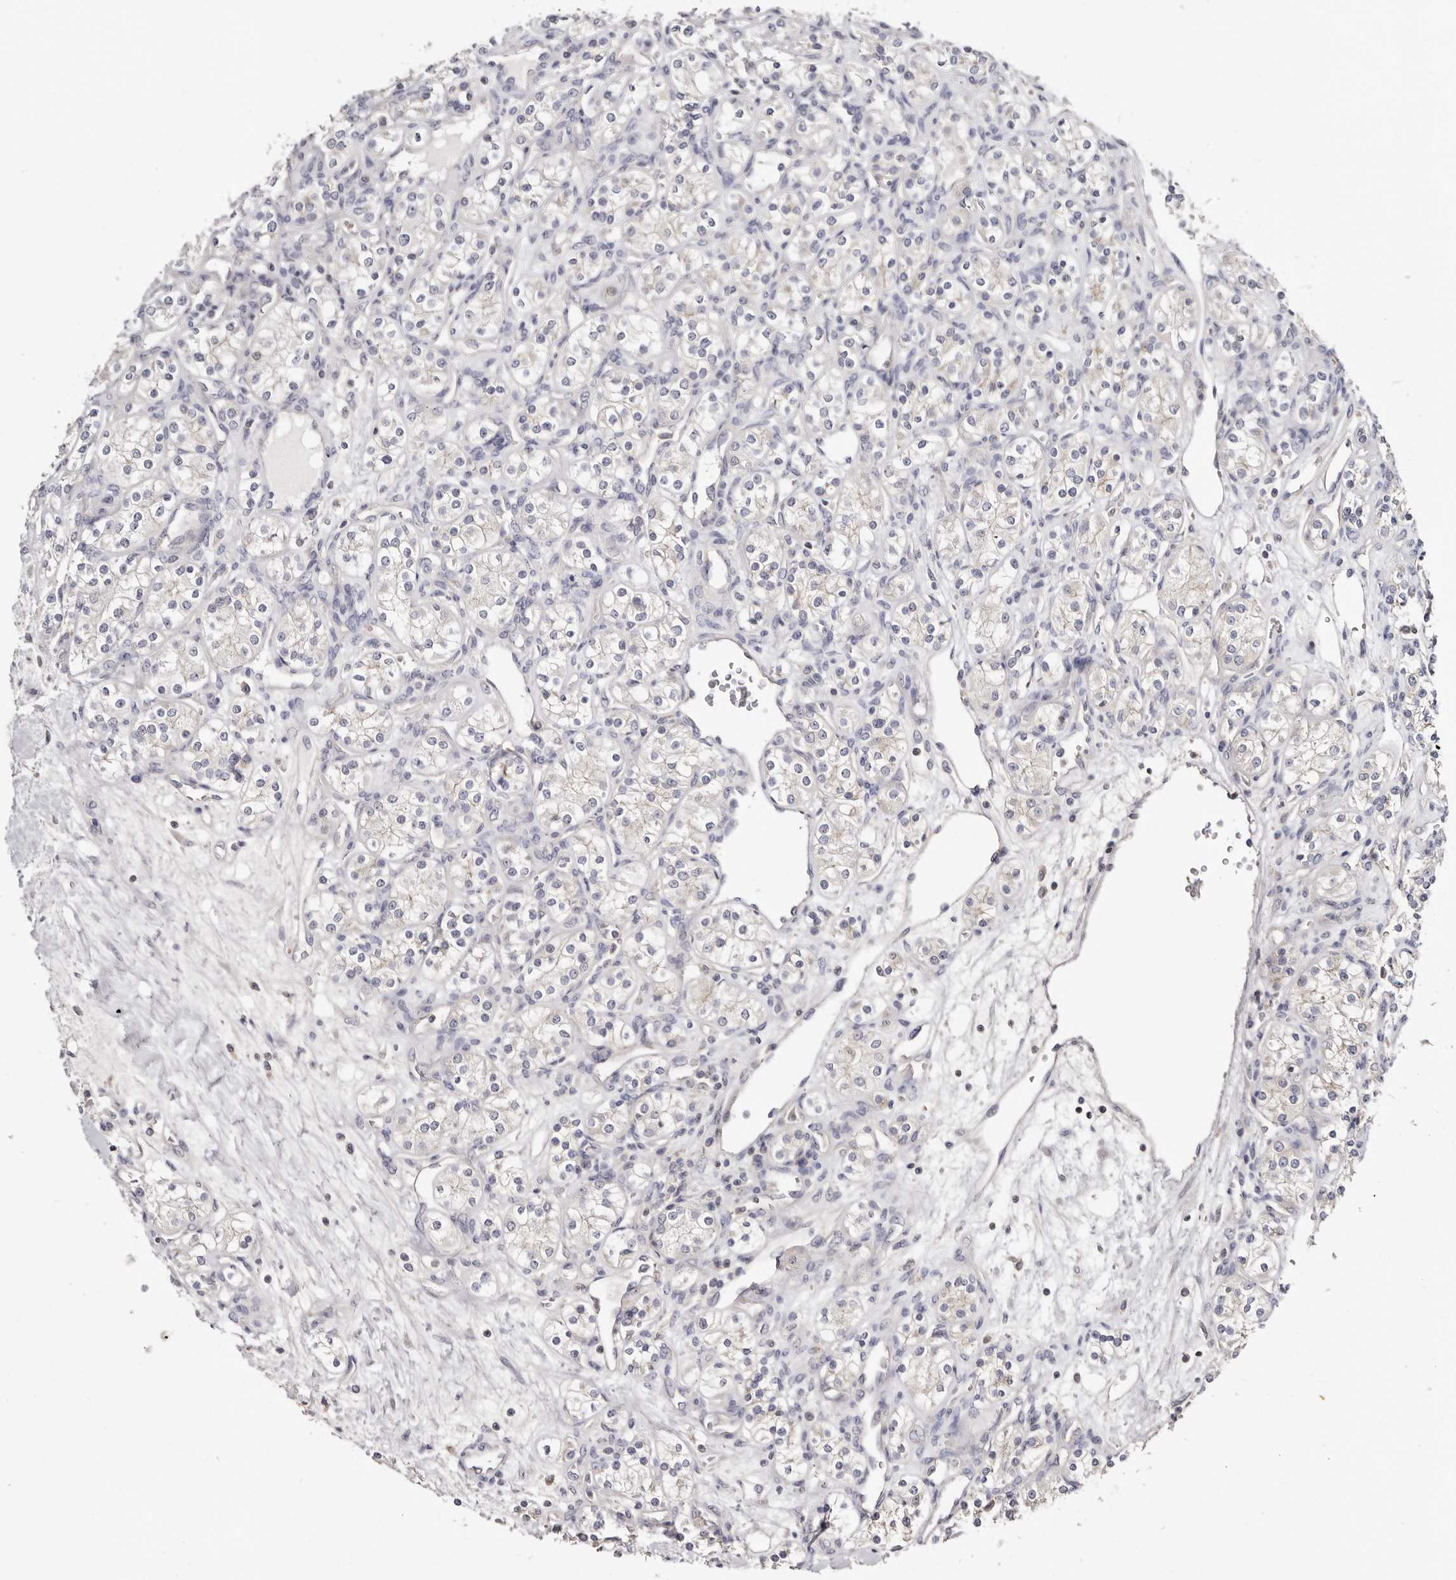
{"staining": {"intensity": "negative", "quantity": "none", "location": "none"}, "tissue": "renal cancer", "cell_type": "Tumor cells", "image_type": "cancer", "snomed": [{"axis": "morphology", "description": "Adenocarcinoma, NOS"}, {"axis": "topography", "description": "Kidney"}], "caption": "Human renal cancer (adenocarcinoma) stained for a protein using immunohistochemistry (IHC) demonstrates no expression in tumor cells.", "gene": "S100A14", "patient": {"sex": "male", "age": 77}}